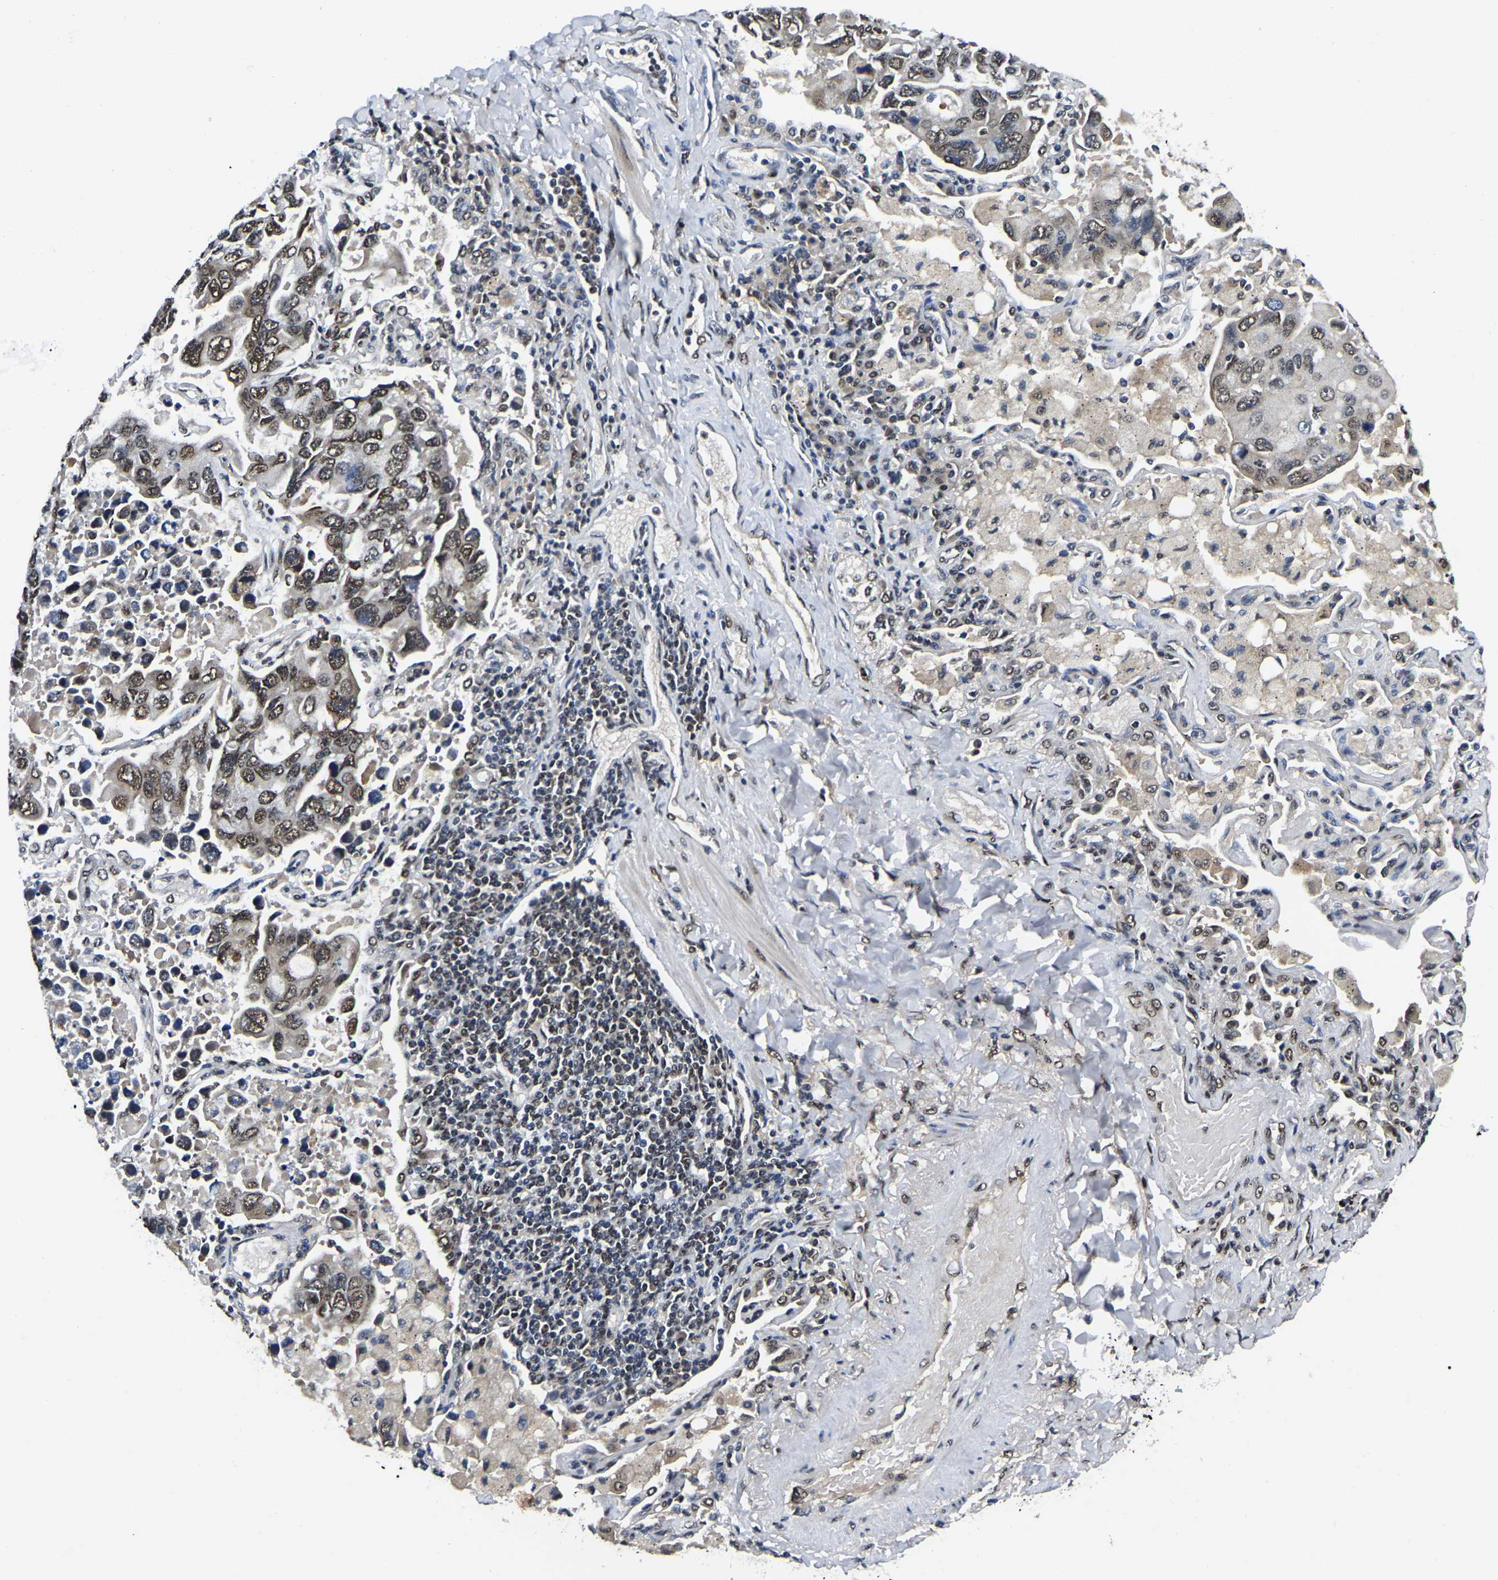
{"staining": {"intensity": "moderate", "quantity": ">75%", "location": "nuclear"}, "tissue": "lung cancer", "cell_type": "Tumor cells", "image_type": "cancer", "snomed": [{"axis": "morphology", "description": "Adenocarcinoma, NOS"}, {"axis": "topography", "description": "Lung"}], "caption": "Adenocarcinoma (lung) stained with a protein marker shows moderate staining in tumor cells.", "gene": "TRIM35", "patient": {"sex": "male", "age": 64}}